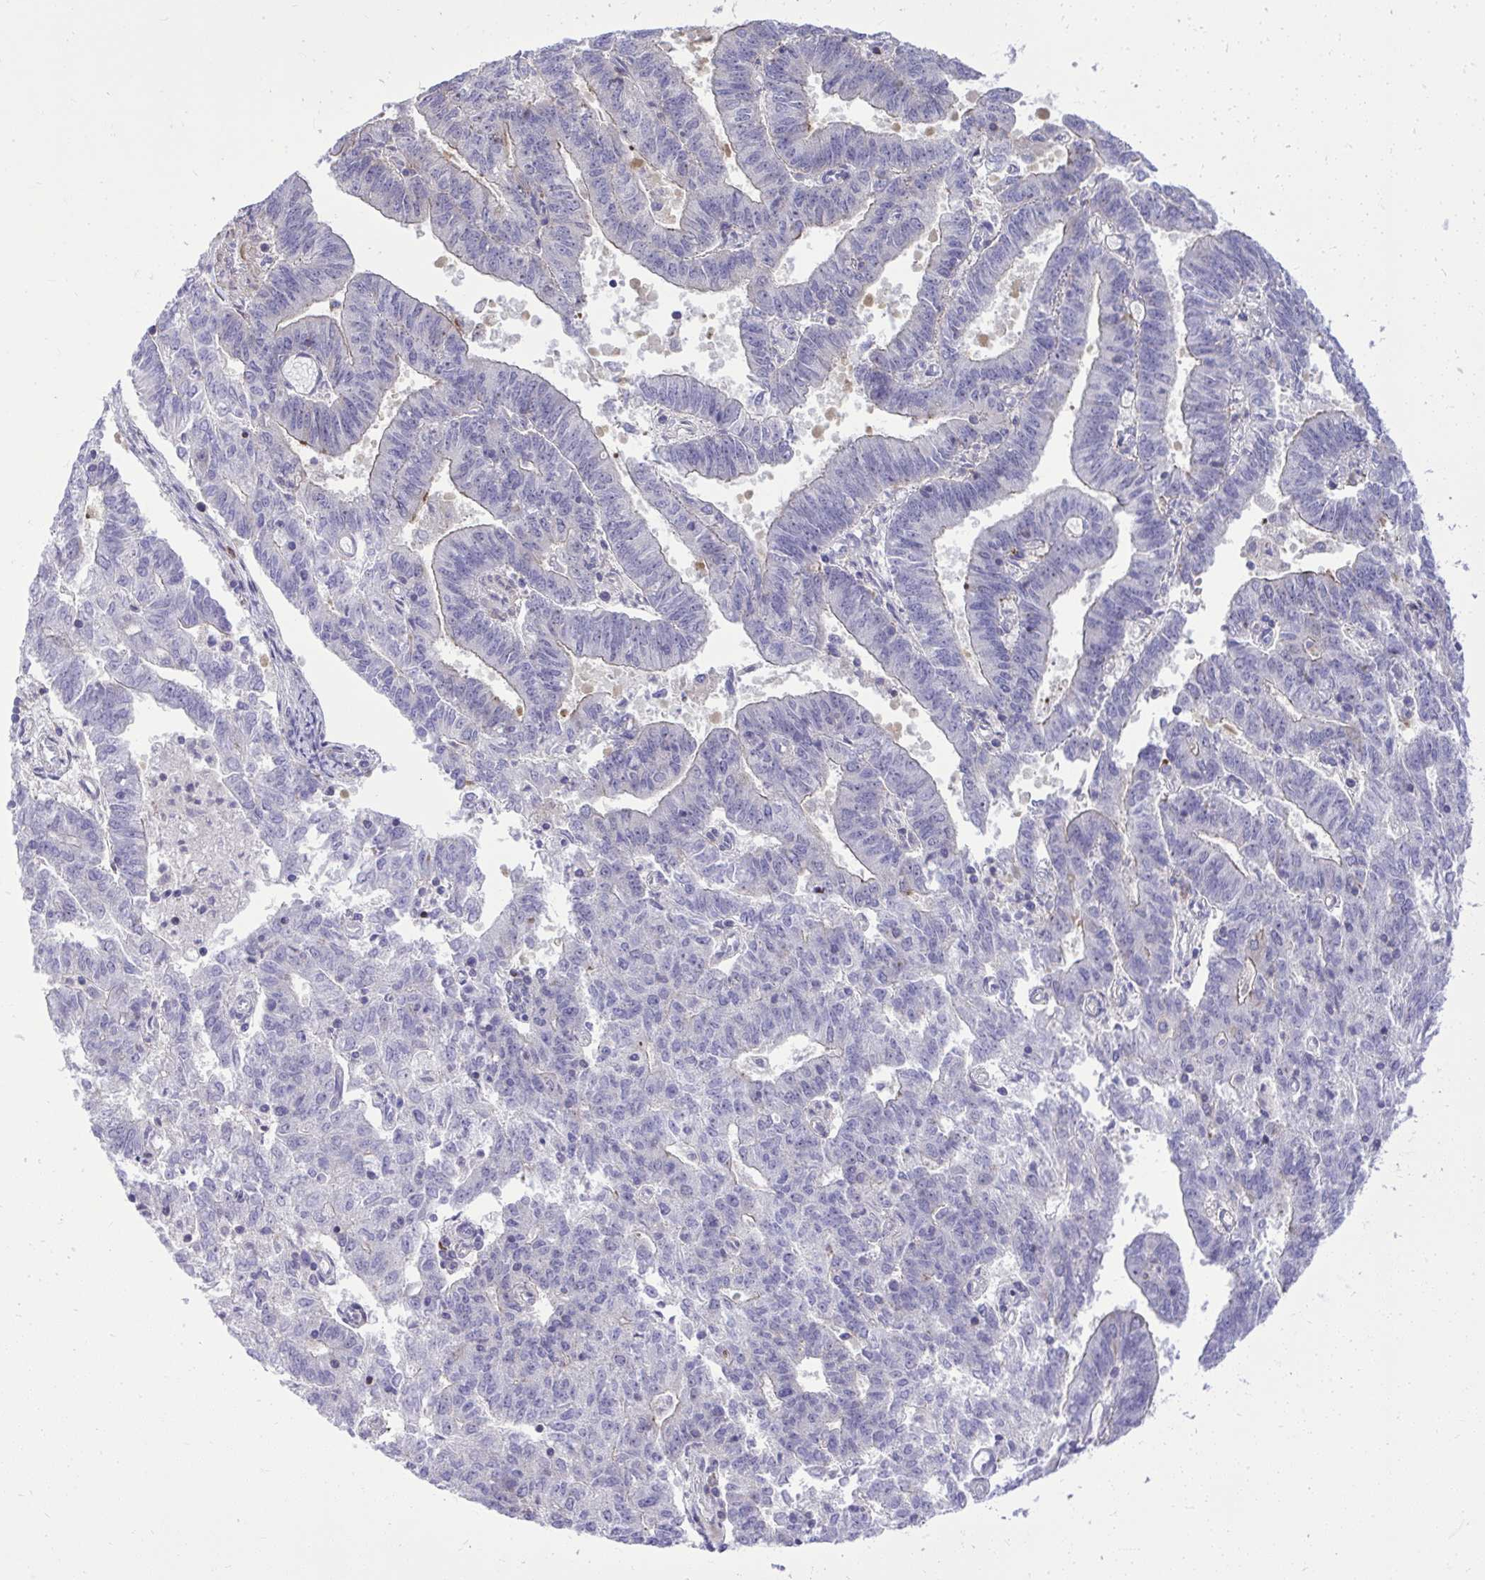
{"staining": {"intensity": "negative", "quantity": "none", "location": "none"}, "tissue": "endometrial cancer", "cell_type": "Tumor cells", "image_type": "cancer", "snomed": [{"axis": "morphology", "description": "Adenocarcinoma, NOS"}, {"axis": "topography", "description": "Endometrium"}], "caption": "This is a photomicrograph of immunohistochemistry staining of endometrial cancer (adenocarcinoma), which shows no expression in tumor cells.", "gene": "GRK4", "patient": {"sex": "female", "age": 82}}